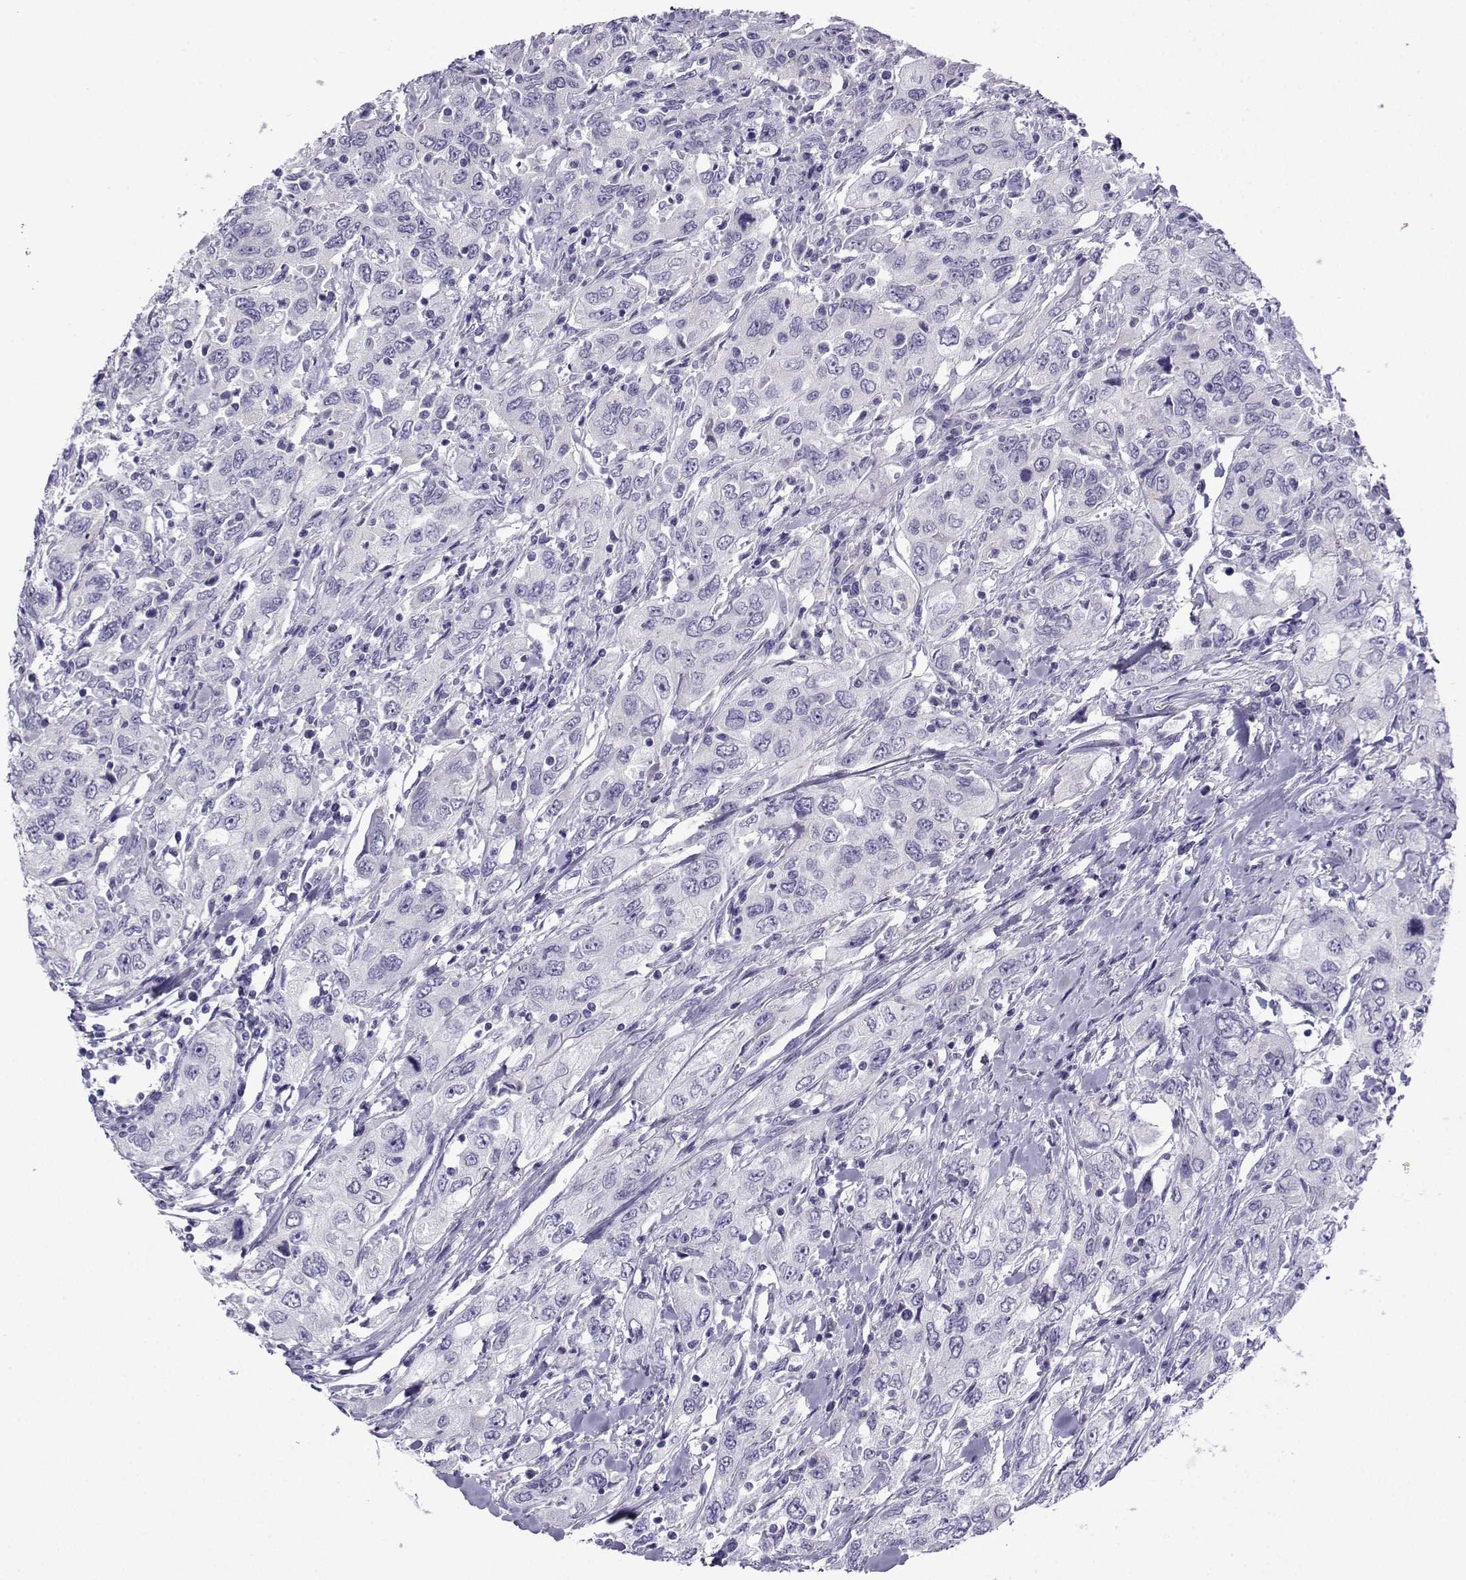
{"staining": {"intensity": "negative", "quantity": "none", "location": "none"}, "tissue": "urothelial cancer", "cell_type": "Tumor cells", "image_type": "cancer", "snomed": [{"axis": "morphology", "description": "Urothelial carcinoma, High grade"}, {"axis": "topography", "description": "Urinary bladder"}], "caption": "Immunohistochemistry photomicrograph of human urothelial cancer stained for a protein (brown), which reveals no positivity in tumor cells. The staining was performed using DAB (3,3'-diaminobenzidine) to visualize the protein expression in brown, while the nuclei were stained in blue with hematoxylin (Magnification: 20x).", "gene": "CRYBB1", "patient": {"sex": "male", "age": 76}}